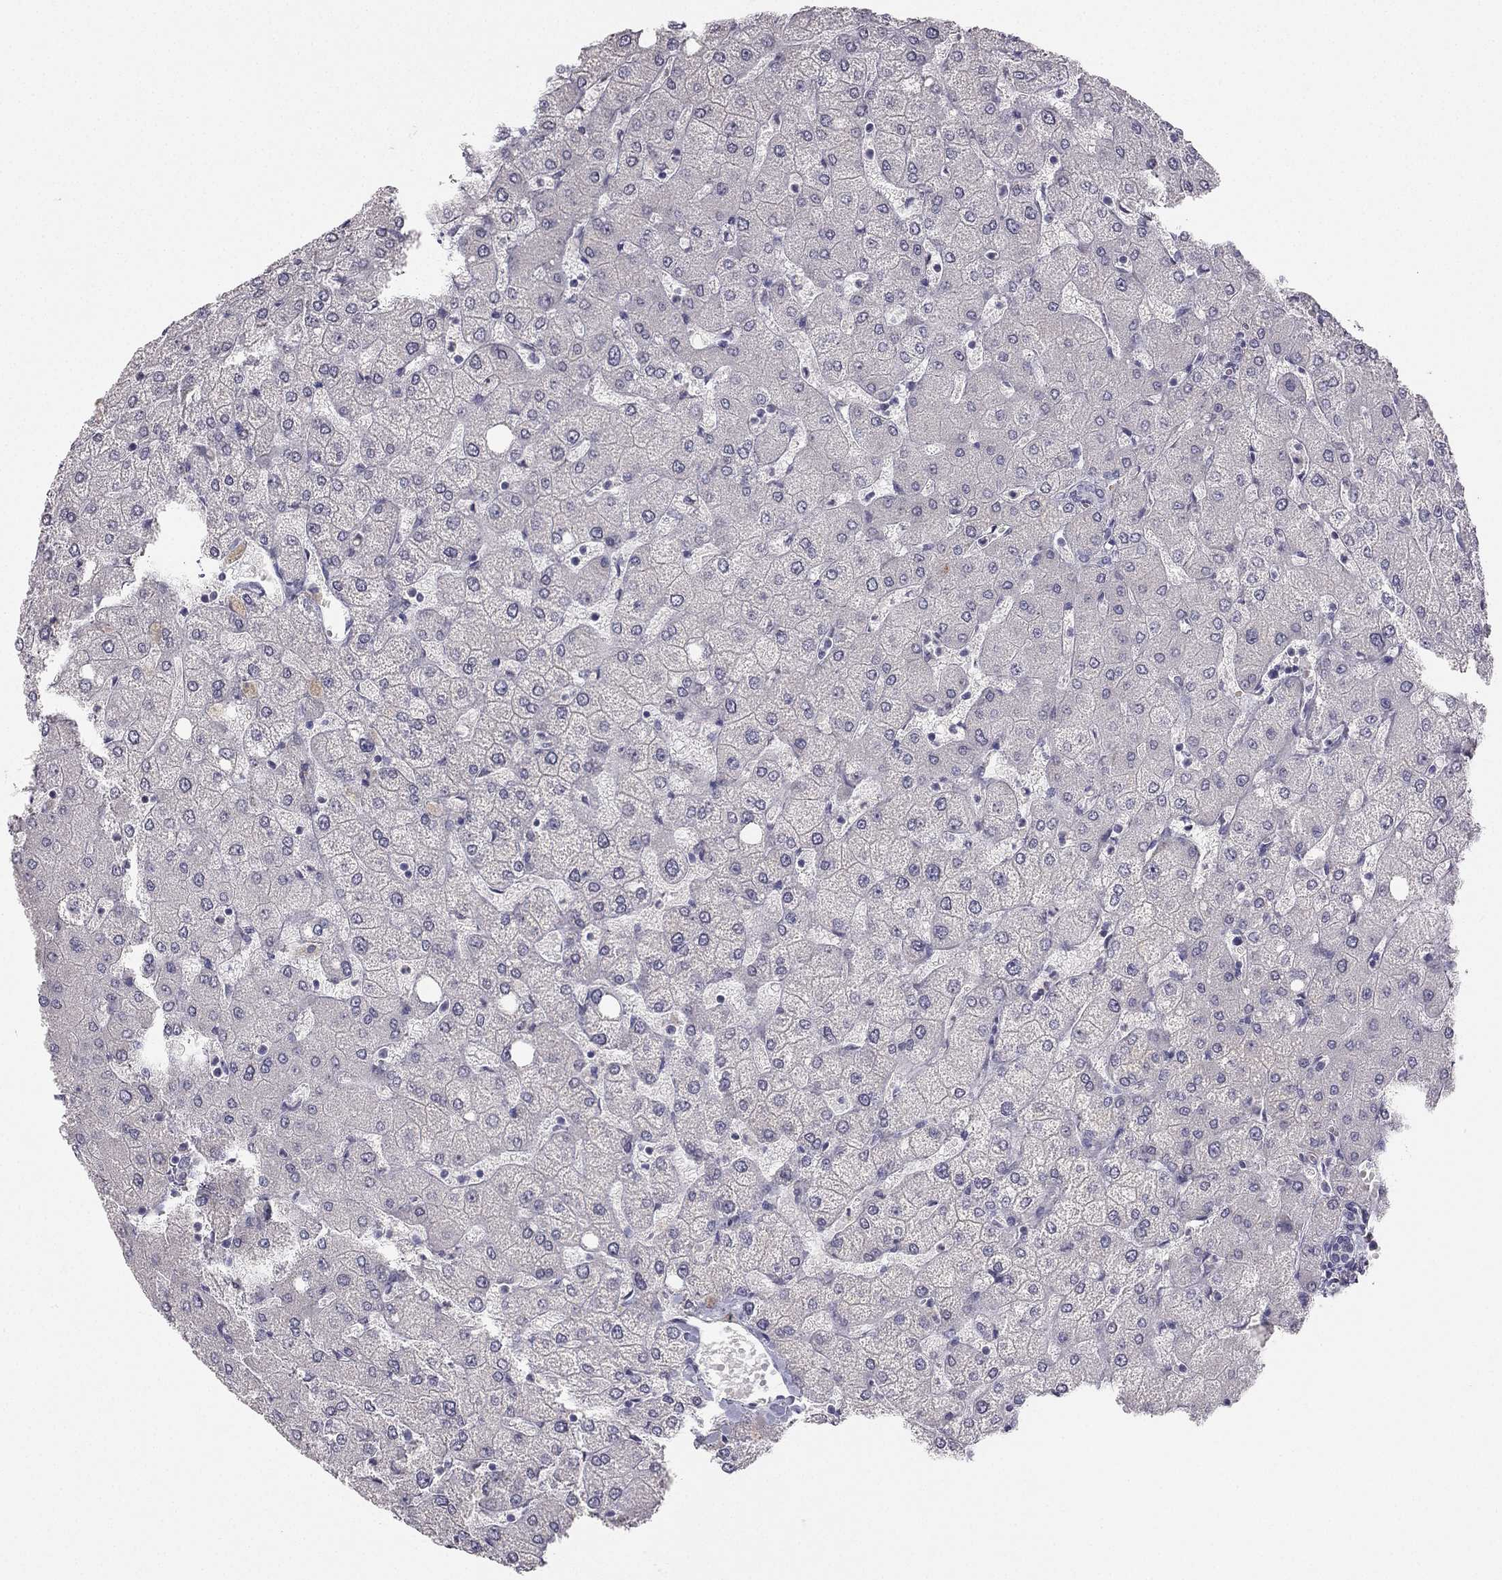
{"staining": {"intensity": "negative", "quantity": "none", "location": "none"}, "tissue": "liver", "cell_type": "Cholangiocytes", "image_type": "normal", "snomed": [{"axis": "morphology", "description": "Normal tissue, NOS"}, {"axis": "topography", "description": "Liver"}], "caption": "DAB immunohistochemical staining of benign liver displays no significant staining in cholangiocytes.", "gene": "CALB2", "patient": {"sex": "female", "age": 54}}